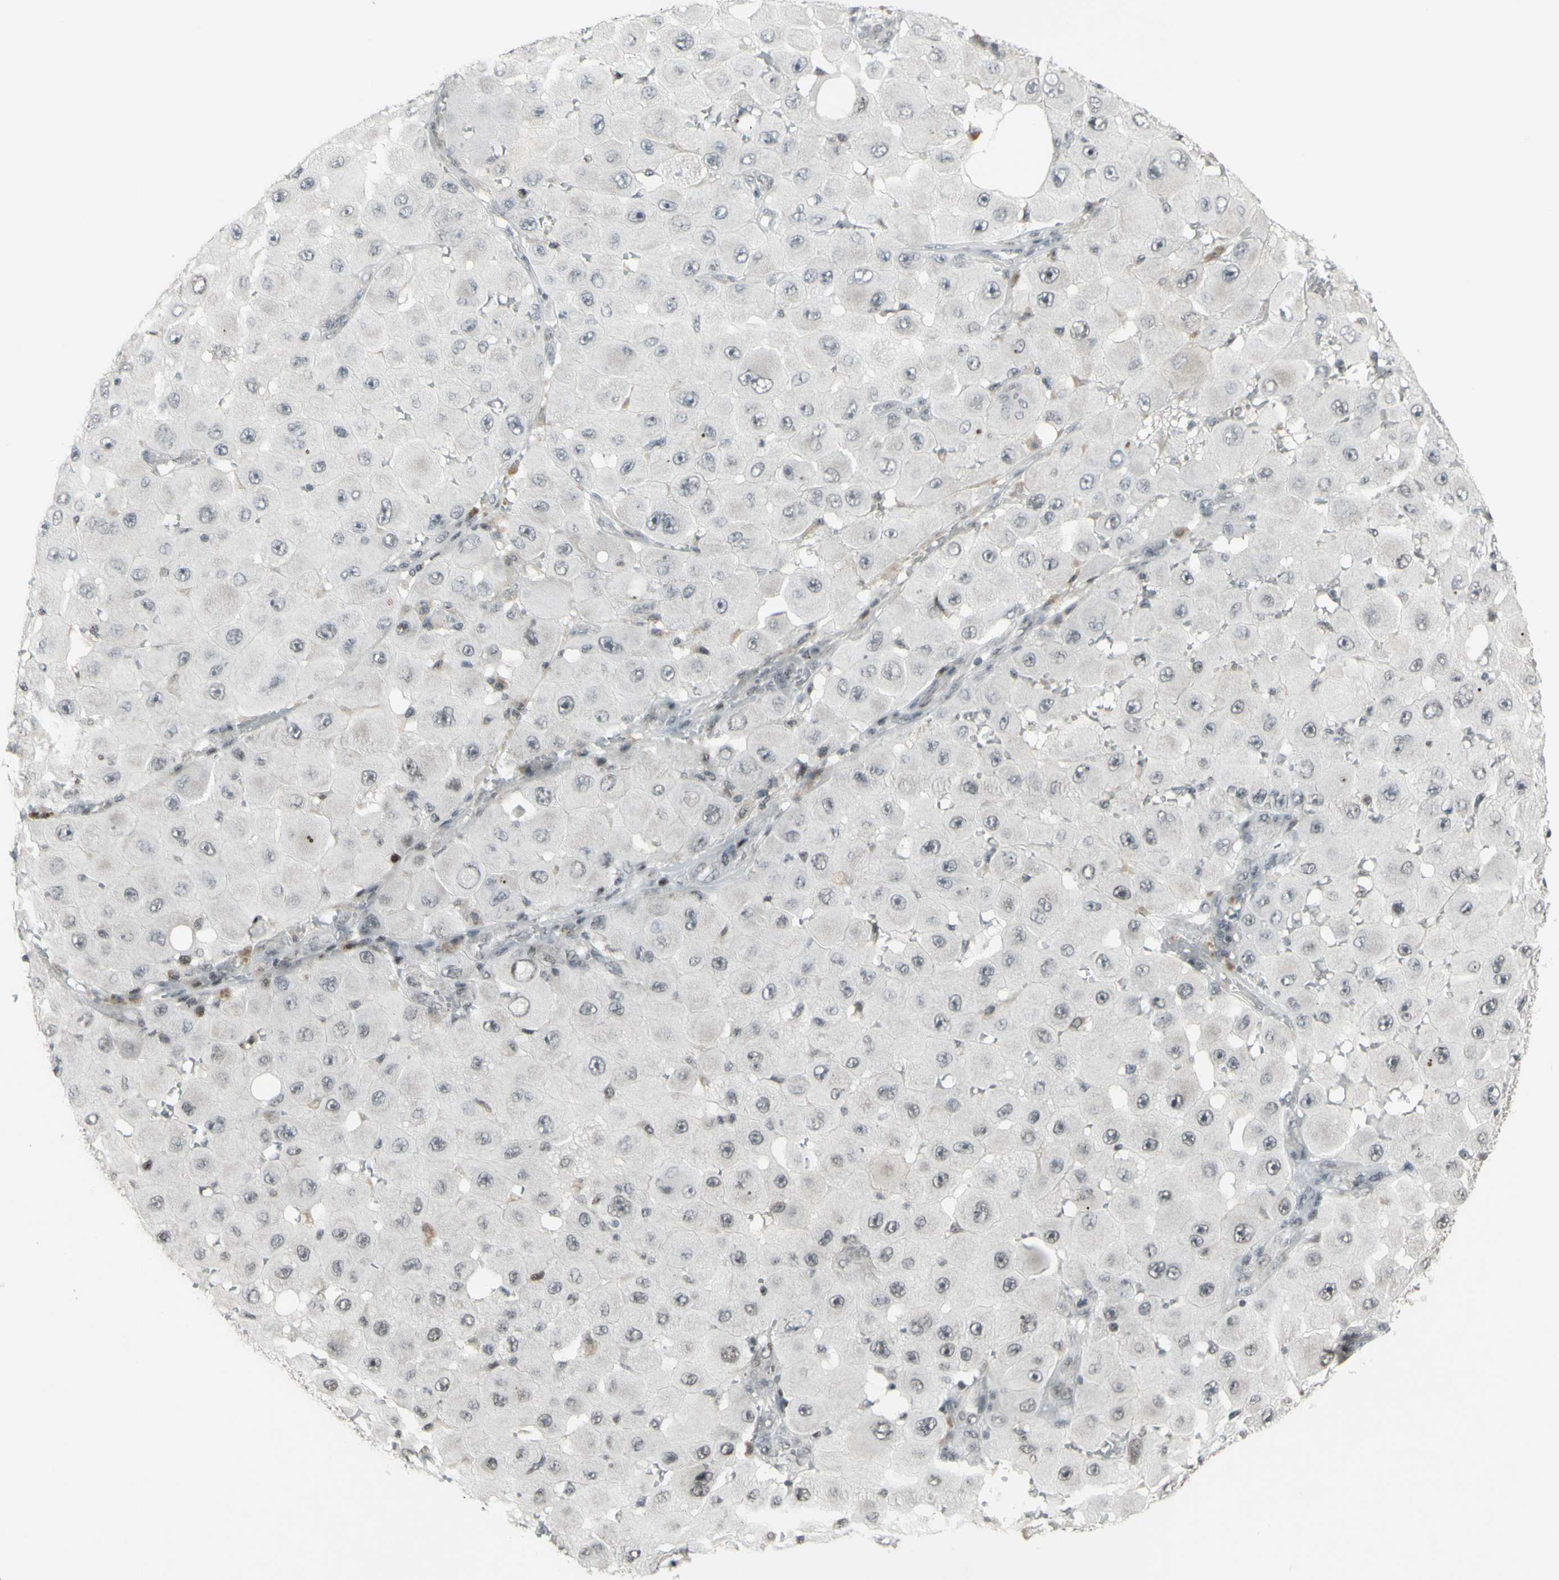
{"staining": {"intensity": "weak", "quantity": "25%-75%", "location": "nuclear"}, "tissue": "melanoma", "cell_type": "Tumor cells", "image_type": "cancer", "snomed": [{"axis": "morphology", "description": "Malignant melanoma, NOS"}, {"axis": "topography", "description": "Skin"}], "caption": "IHC (DAB (3,3'-diaminobenzidine)) staining of melanoma exhibits weak nuclear protein expression in approximately 25%-75% of tumor cells.", "gene": "SUPT6H", "patient": {"sex": "female", "age": 81}}